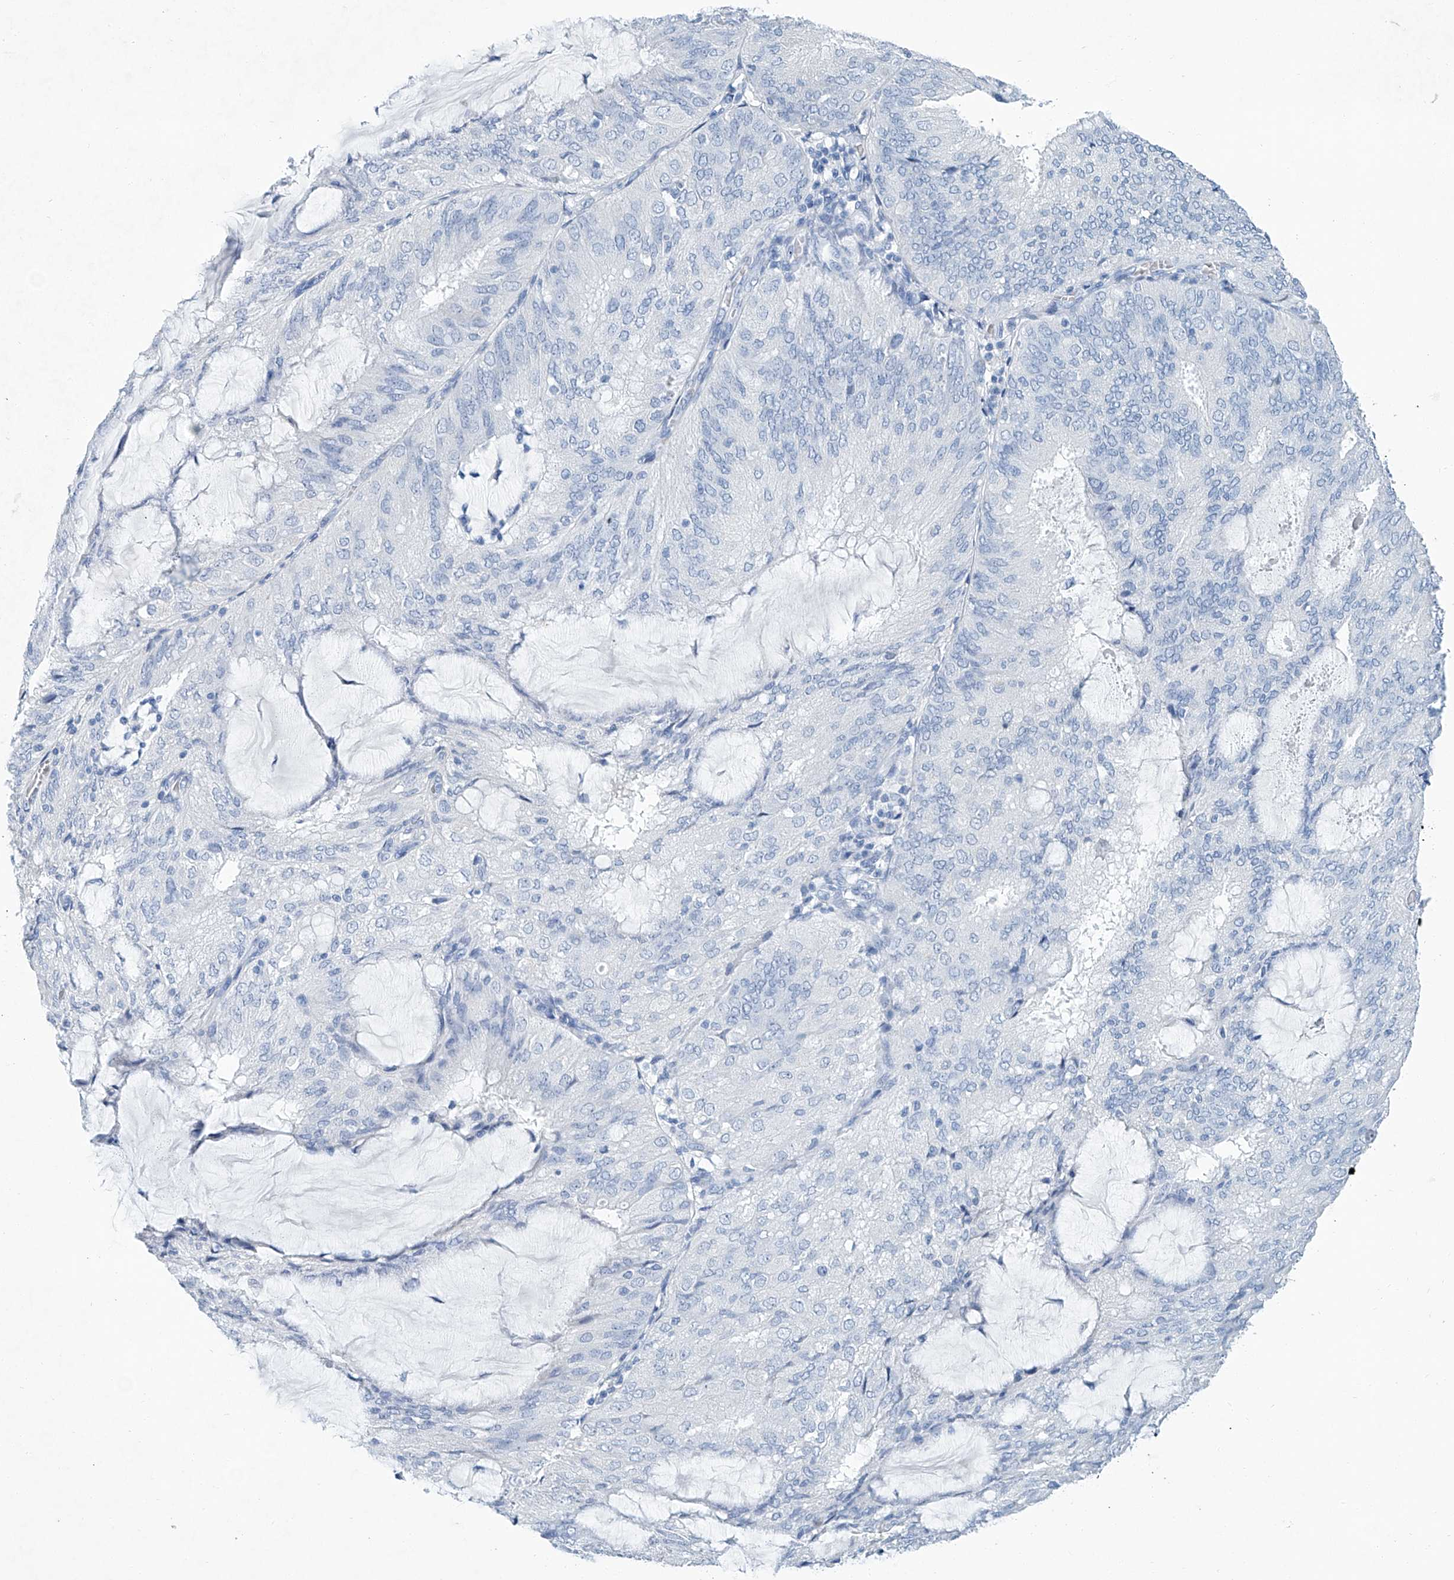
{"staining": {"intensity": "negative", "quantity": "none", "location": "none"}, "tissue": "endometrial cancer", "cell_type": "Tumor cells", "image_type": "cancer", "snomed": [{"axis": "morphology", "description": "Adenocarcinoma, NOS"}, {"axis": "topography", "description": "Endometrium"}], "caption": "IHC micrograph of neoplastic tissue: human adenocarcinoma (endometrial) stained with DAB (3,3'-diaminobenzidine) shows no significant protein staining in tumor cells.", "gene": "CYP2A7", "patient": {"sex": "female", "age": 81}}